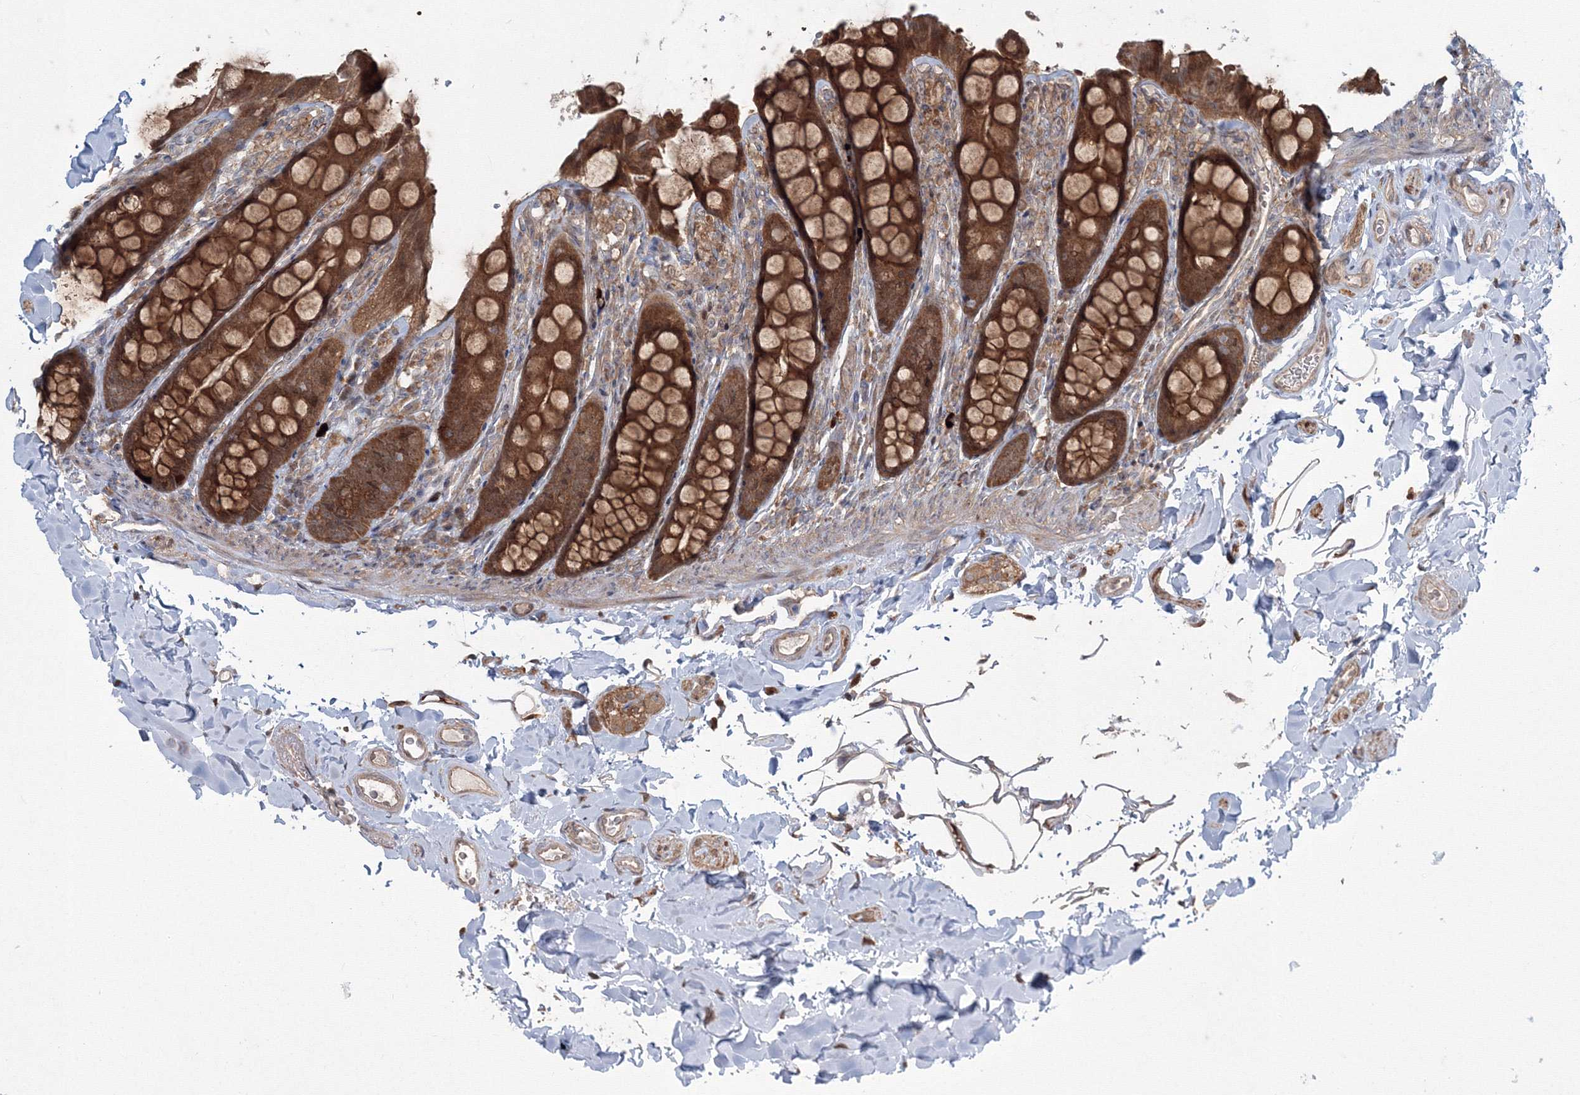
{"staining": {"intensity": "moderate", "quantity": ">75%", "location": "cytoplasmic/membranous"}, "tissue": "colon", "cell_type": "Endothelial cells", "image_type": "normal", "snomed": [{"axis": "morphology", "description": "Normal tissue, NOS"}, {"axis": "topography", "description": "Colon"}, {"axis": "topography", "description": "Peripheral nerve tissue"}], "caption": "DAB (3,3'-diaminobenzidine) immunohistochemical staining of unremarkable colon displays moderate cytoplasmic/membranous protein staining in approximately >75% of endothelial cells. The staining is performed using DAB brown chromogen to label protein expression. The nuclei are counter-stained blue using hematoxylin.", "gene": "MKRN2", "patient": {"sex": "female", "age": 61}}